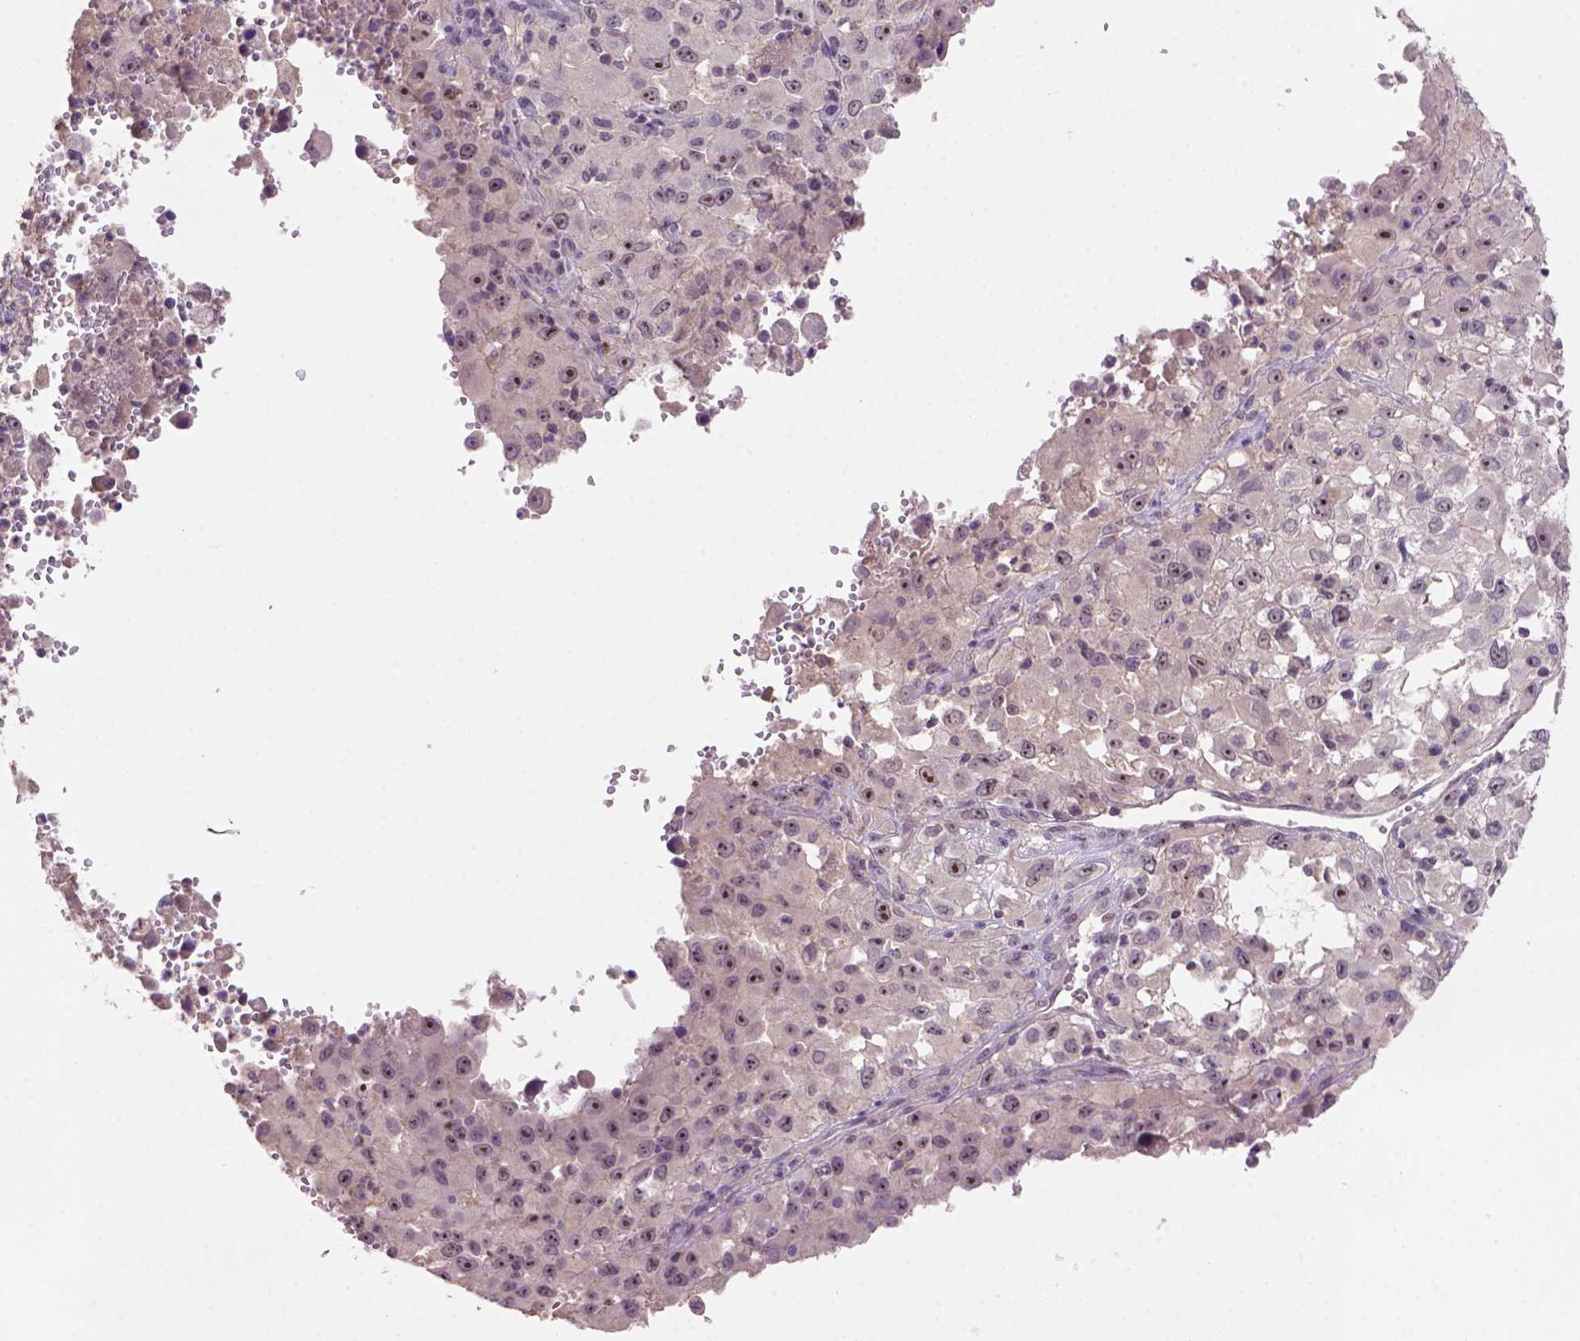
{"staining": {"intensity": "weak", "quantity": ">75%", "location": "cytoplasmic/membranous,nuclear"}, "tissue": "melanoma", "cell_type": "Tumor cells", "image_type": "cancer", "snomed": [{"axis": "morphology", "description": "Malignant melanoma, Metastatic site"}, {"axis": "topography", "description": "Soft tissue"}], "caption": "Malignant melanoma (metastatic site) stained with a brown dye demonstrates weak cytoplasmic/membranous and nuclear positive expression in about >75% of tumor cells.", "gene": "SCML4", "patient": {"sex": "male", "age": 50}}